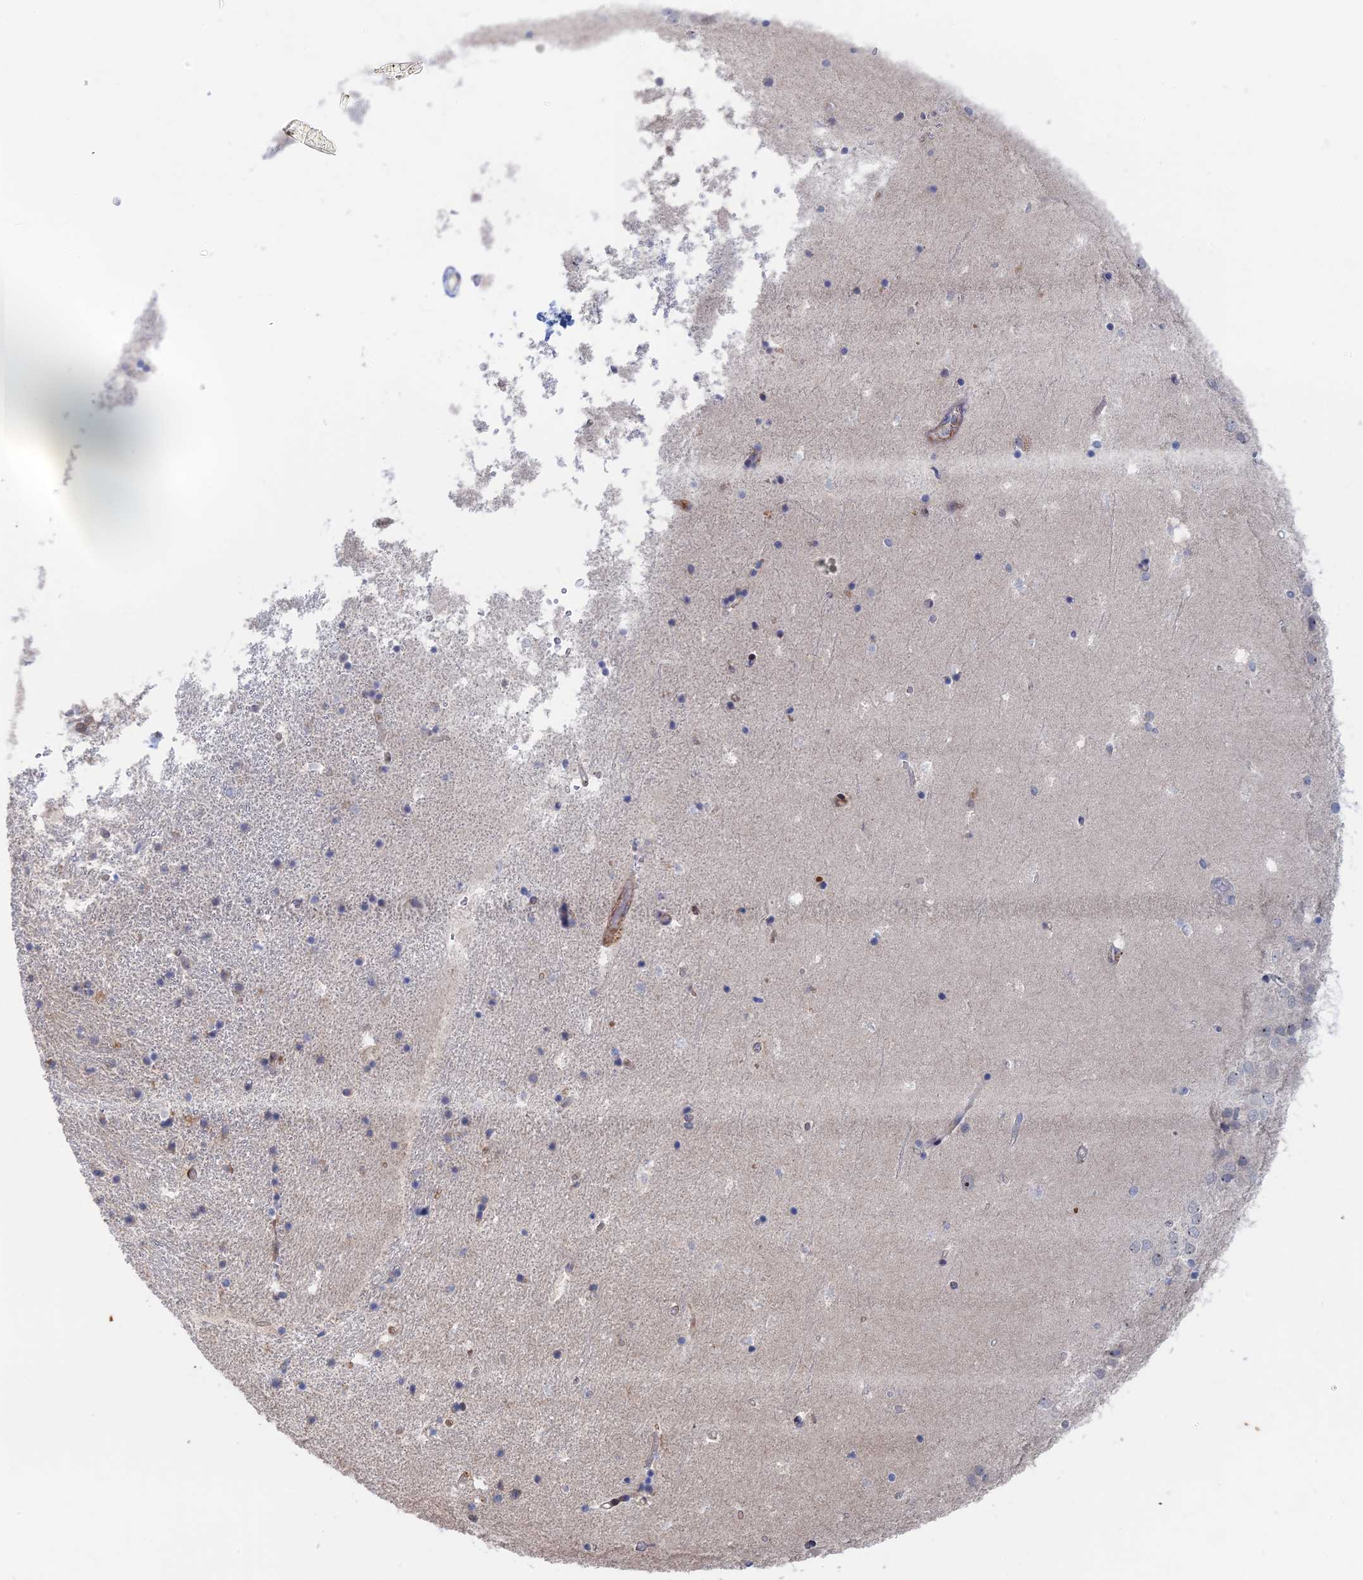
{"staining": {"intensity": "negative", "quantity": "none", "location": "none"}, "tissue": "hippocampus", "cell_type": "Glial cells", "image_type": "normal", "snomed": [{"axis": "morphology", "description": "Normal tissue, NOS"}, {"axis": "topography", "description": "Hippocampus"}], "caption": "Image shows no protein positivity in glial cells of unremarkable hippocampus. (DAB (3,3'-diaminobenzidine) IHC, high magnification).", "gene": "IL7", "patient": {"sex": "female", "age": 52}}